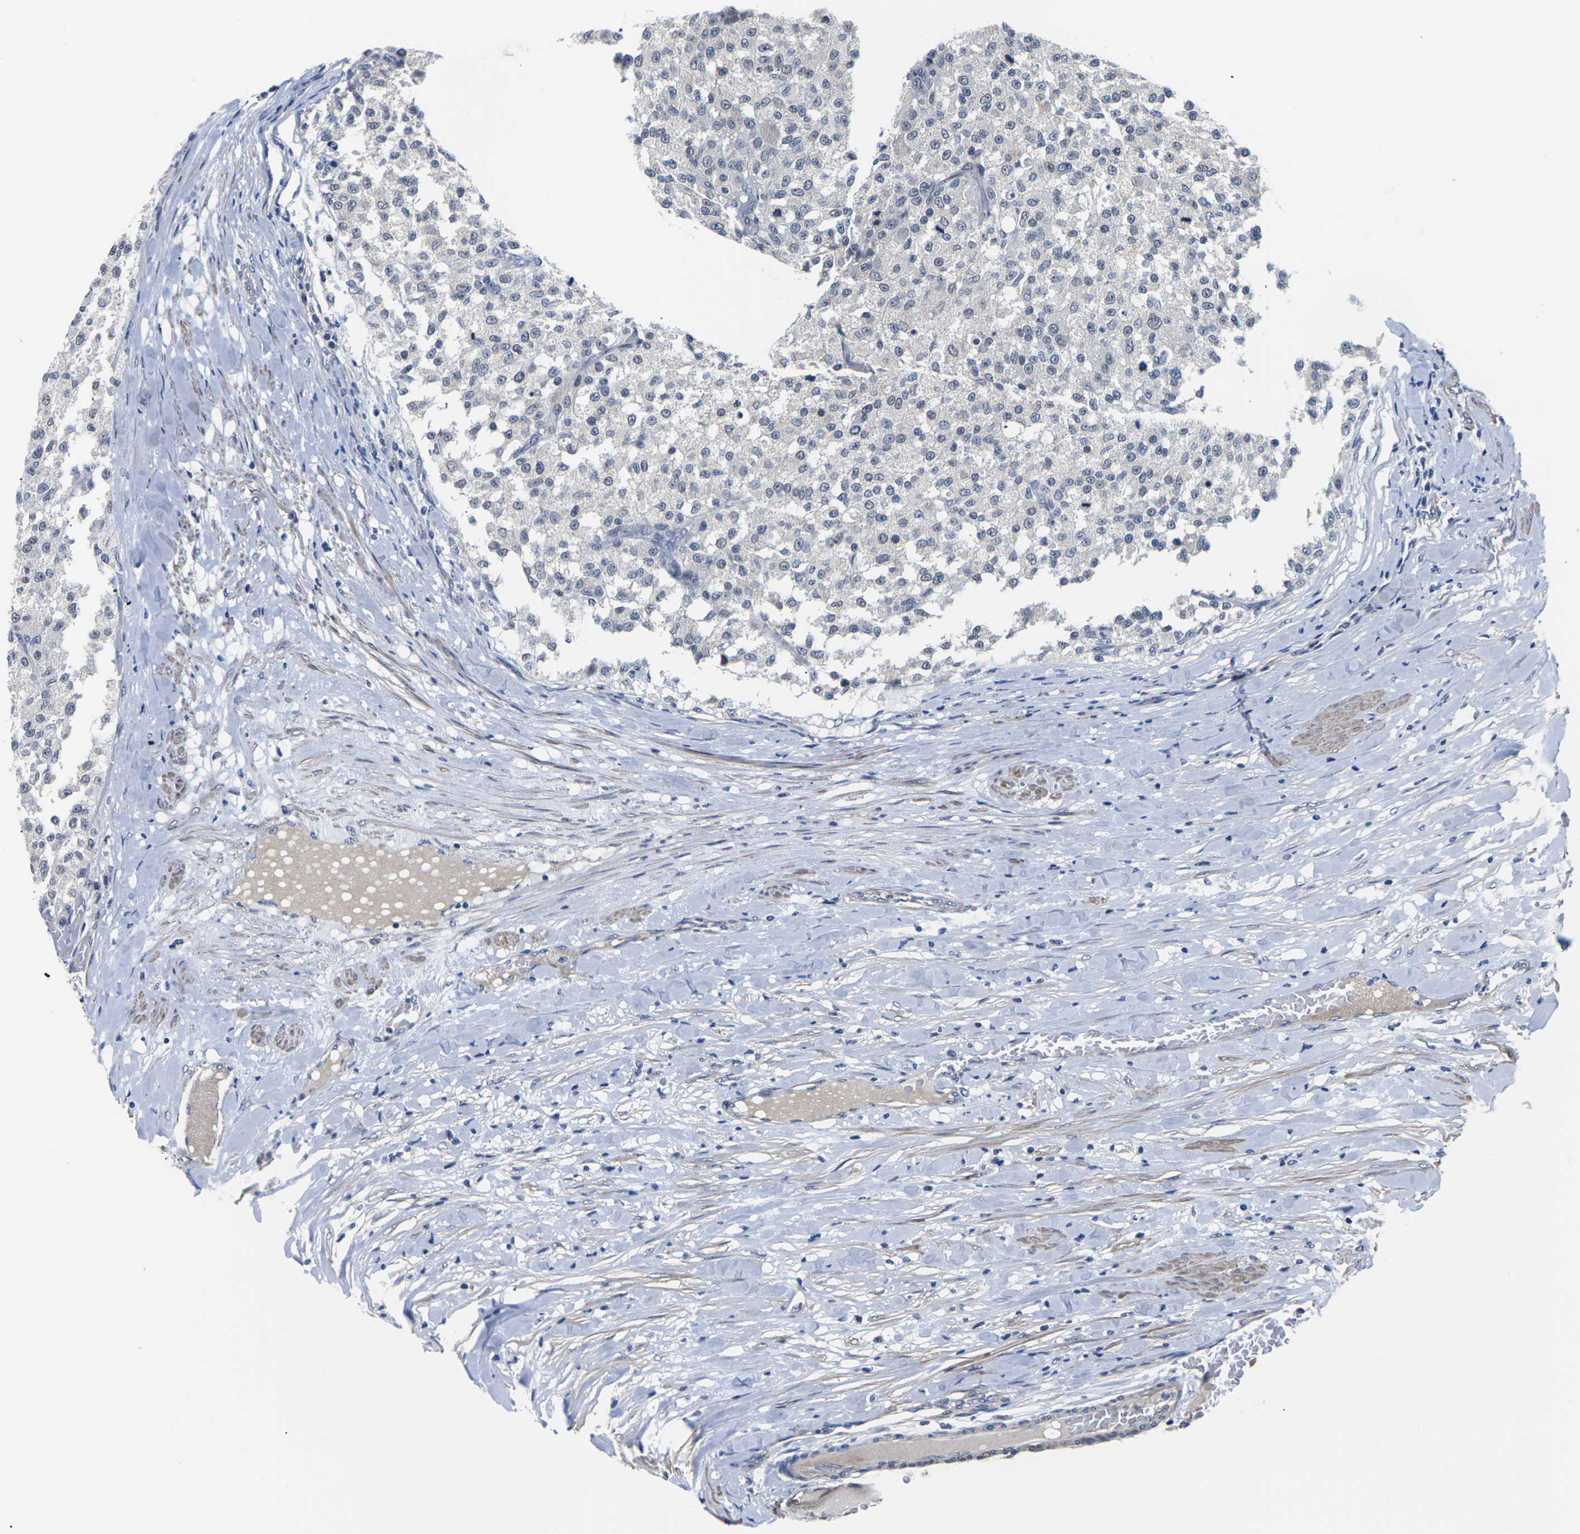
{"staining": {"intensity": "negative", "quantity": "none", "location": "none"}, "tissue": "testis cancer", "cell_type": "Tumor cells", "image_type": "cancer", "snomed": [{"axis": "morphology", "description": "Seminoma, NOS"}, {"axis": "topography", "description": "Testis"}], "caption": "This is an IHC histopathology image of testis seminoma. There is no expression in tumor cells.", "gene": "ST6GAL2", "patient": {"sex": "male", "age": 59}}